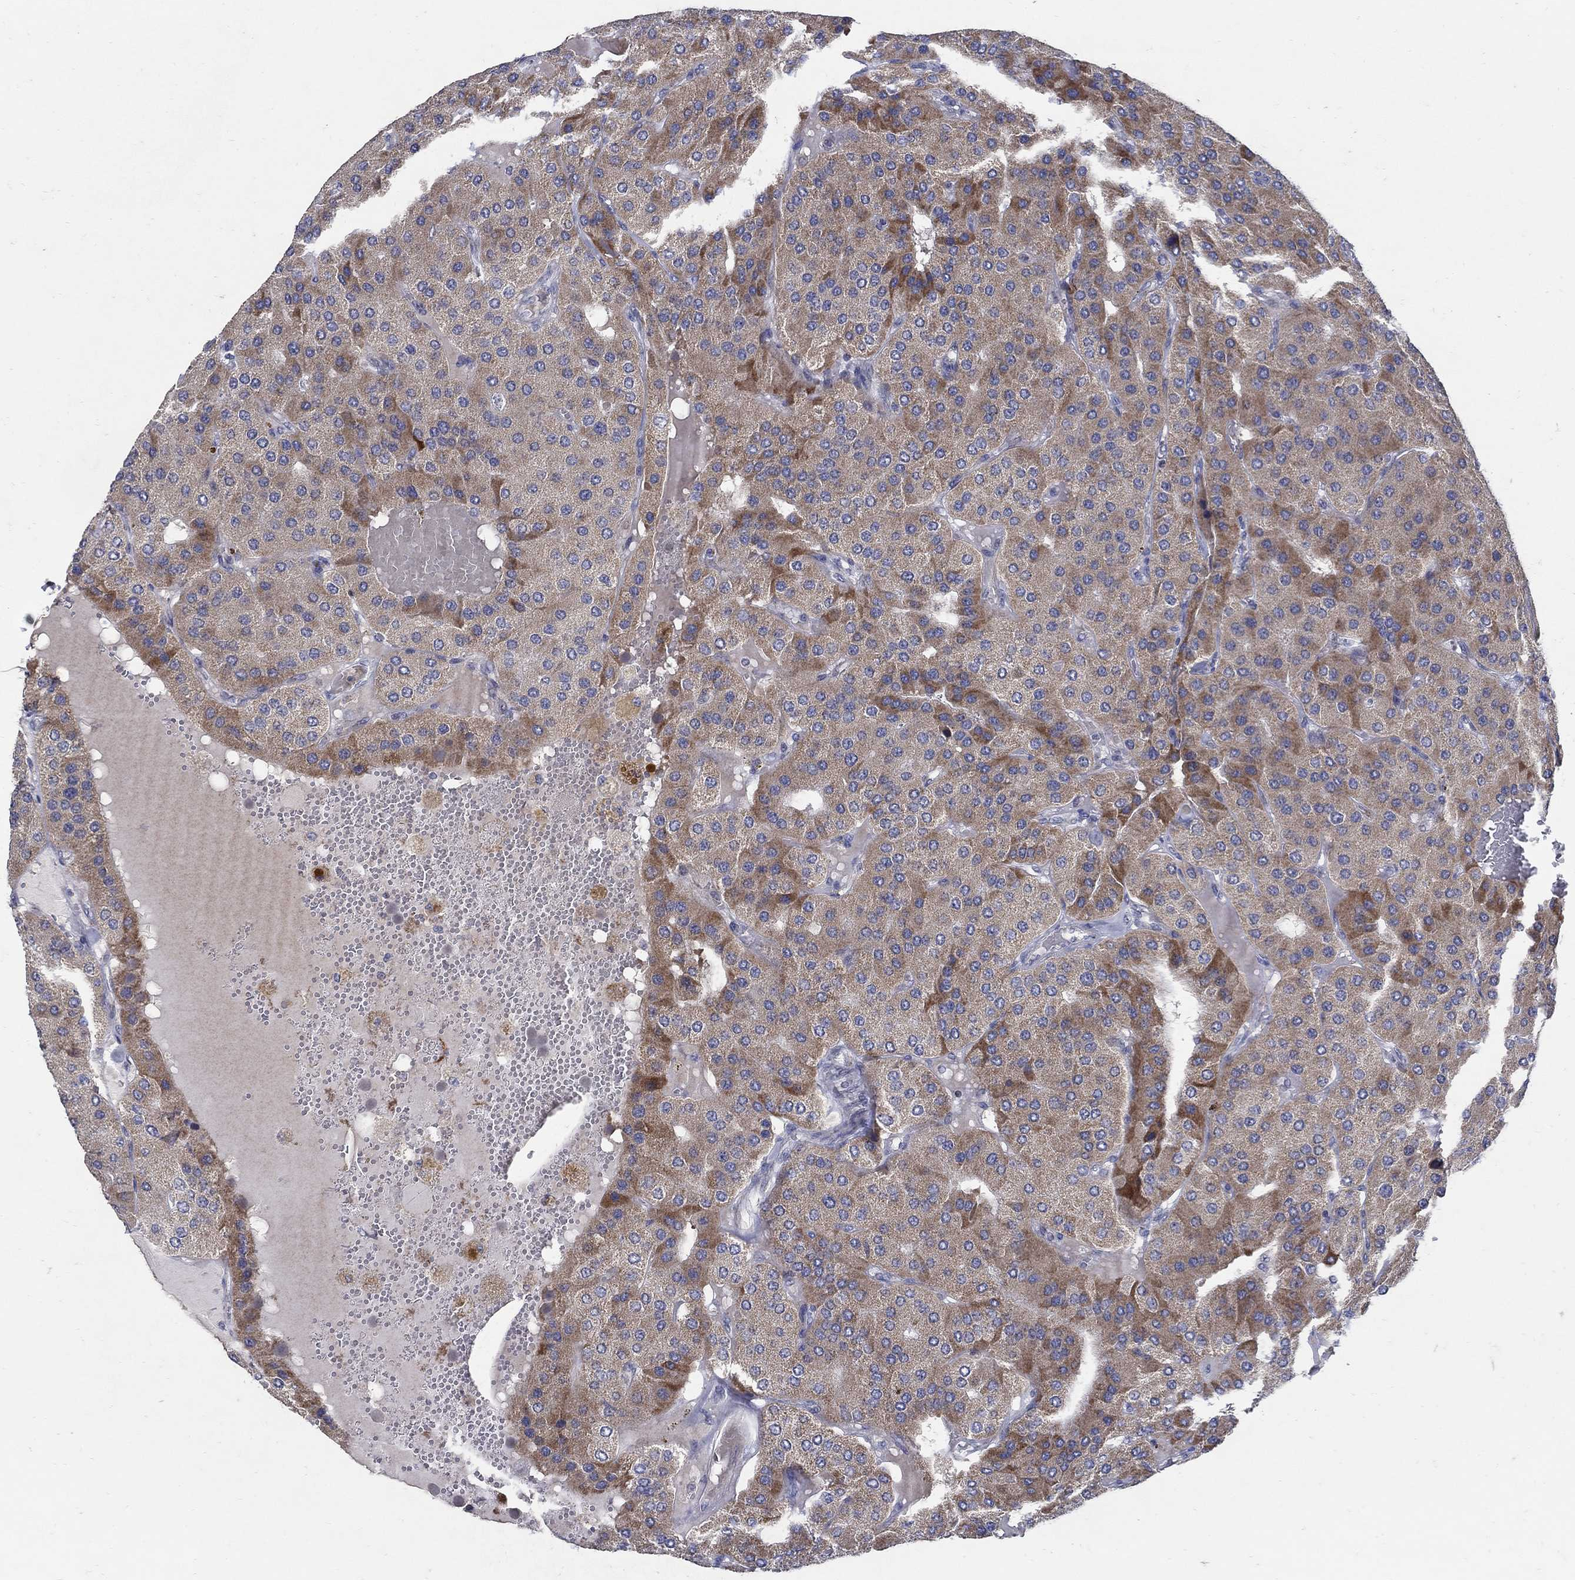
{"staining": {"intensity": "moderate", "quantity": "<25%", "location": "cytoplasmic/membranous"}, "tissue": "parathyroid gland", "cell_type": "Glandular cells", "image_type": "normal", "snomed": [{"axis": "morphology", "description": "Normal tissue, NOS"}, {"axis": "morphology", "description": "Adenoma, NOS"}, {"axis": "topography", "description": "Parathyroid gland"}], "caption": "This histopathology image reveals immunohistochemistry (IHC) staining of unremarkable parathyroid gland, with low moderate cytoplasmic/membranous expression in about <25% of glandular cells.", "gene": "HMX2", "patient": {"sex": "female", "age": 86}}